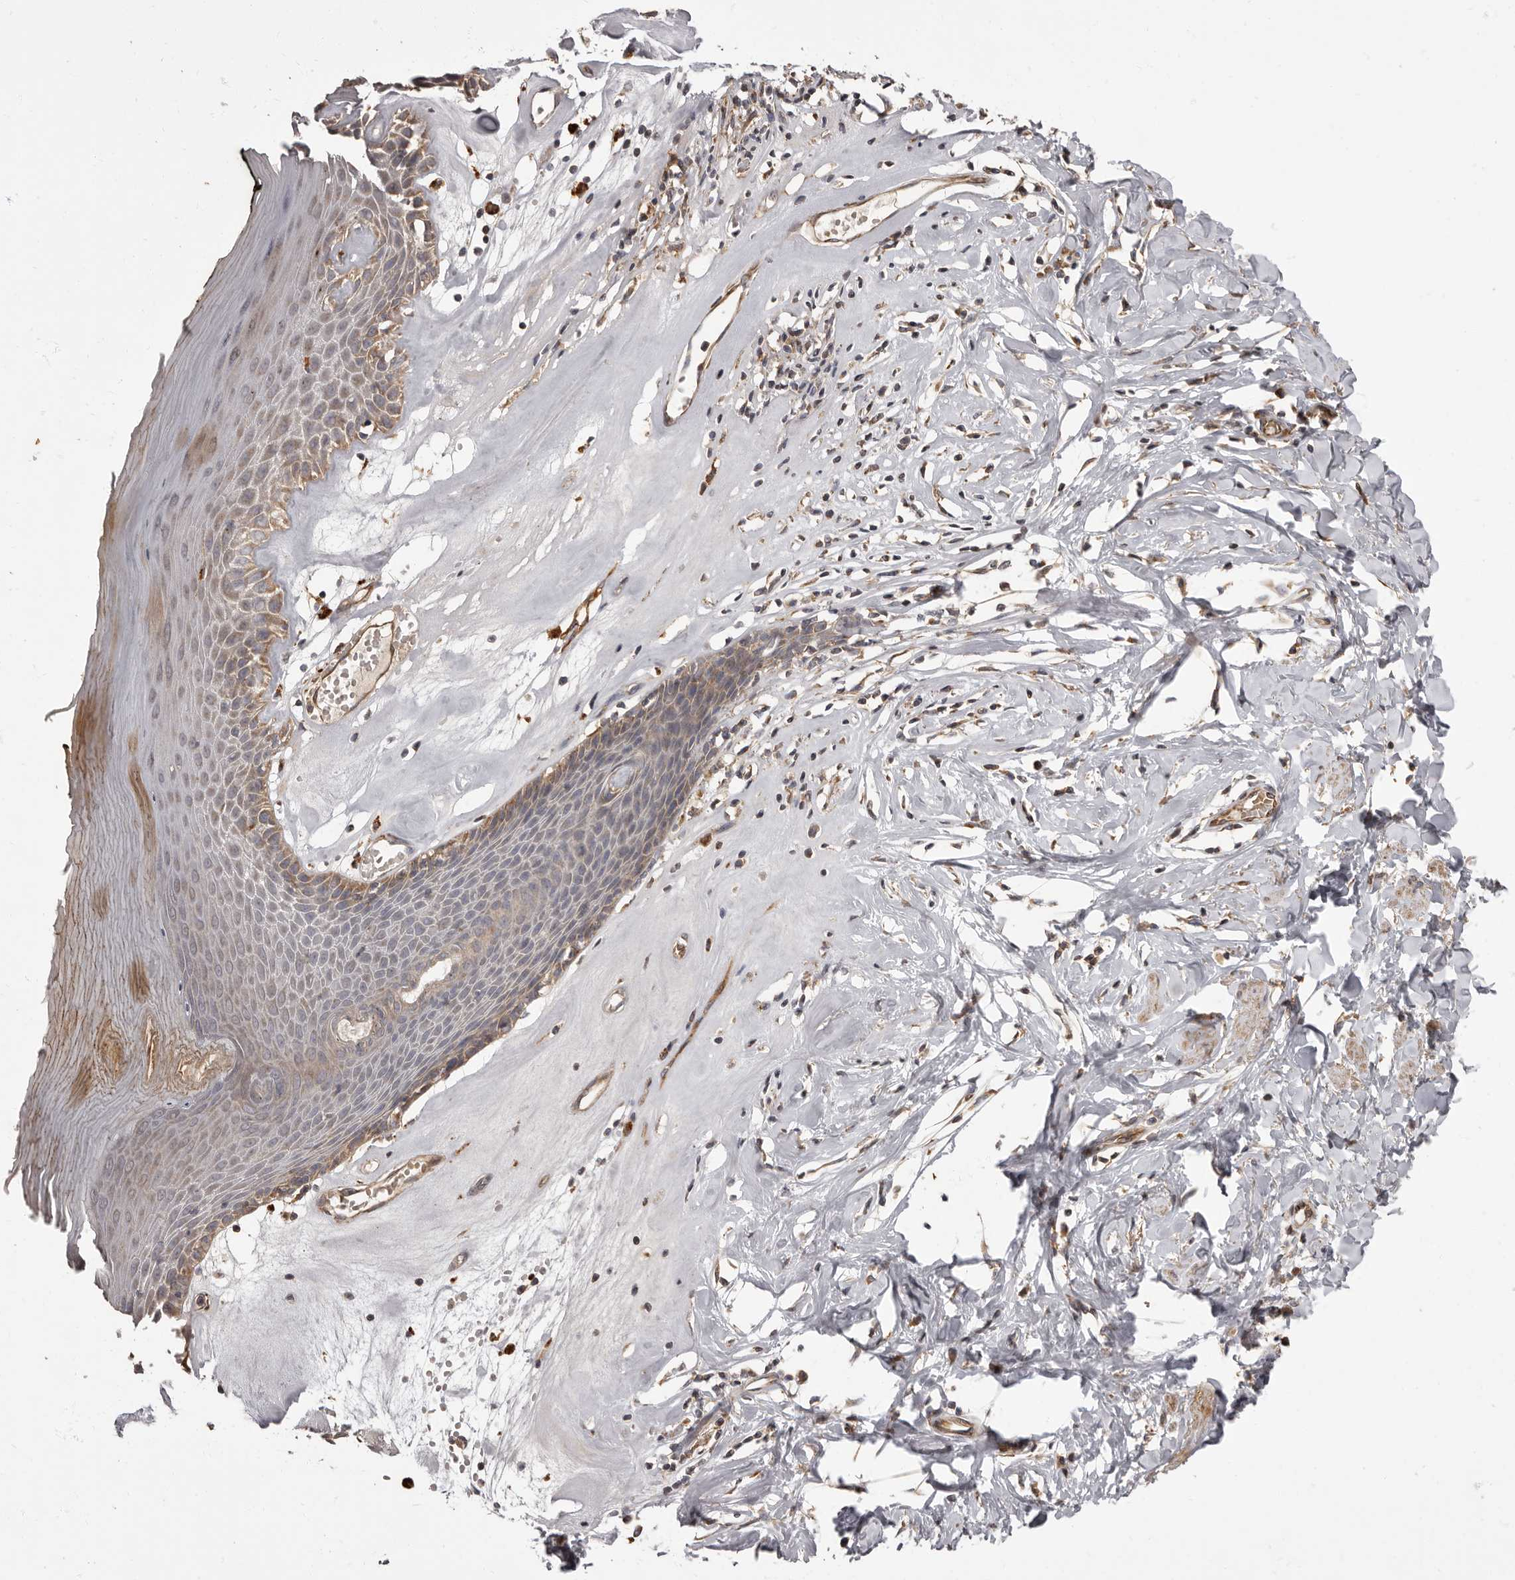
{"staining": {"intensity": "weak", "quantity": "25%-75%", "location": "cytoplasmic/membranous"}, "tissue": "skin", "cell_type": "Epidermal cells", "image_type": "normal", "snomed": [{"axis": "morphology", "description": "Normal tissue, NOS"}, {"axis": "morphology", "description": "Inflammation, NOS"}, {"axis": "topography", "description": "Vulva"}], "caption": "Protein staining demonstrates weak cytoplasmic/membranous positivity in about 25%-75% of epidermal cells in unremarkable skin.", "gene": "ADCY2", "patient": {"sex": "female", "age": 84}}